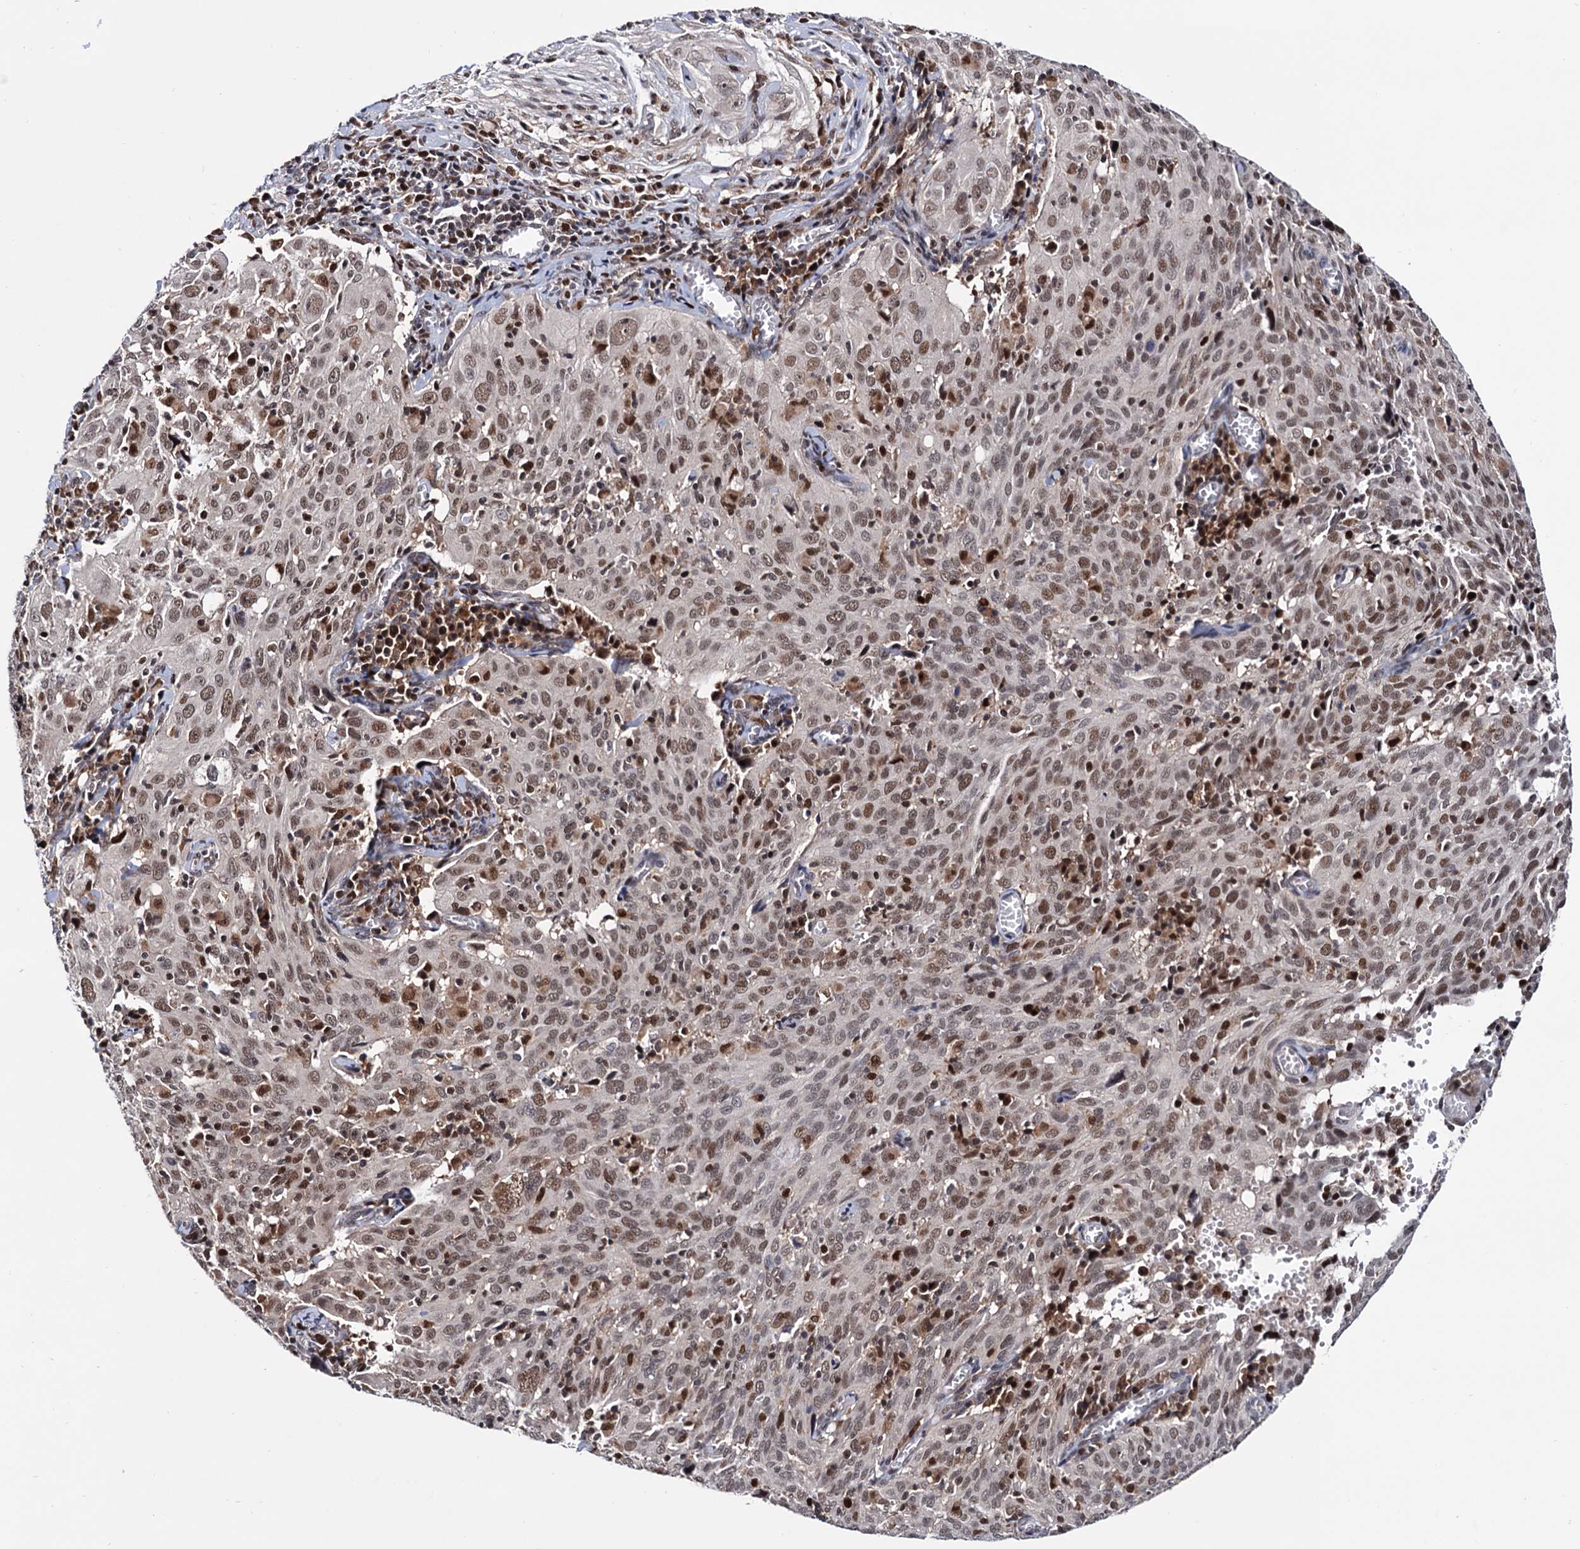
{"staining": {"intensity": "moderate", "quantity": ">75%", "location": "nuclear"}, "tissue": "cervical cancer", "cell_type": "Tumor cells", "image_type": "cancer", "snomed": [{"axis": "morphology", "description": "Squamous cell carcinoma, NOS"}, {"axis": "topography", "description": "Cervix"}], "caption": "This histopathology image demonstrates IHC staining of cervical cancer (squamous cell carcinoma), with medium moderate nuclear positivity in approximately >75% of tumor cells.", "gene": "RNASEH2B", "patient": {"sex": "female", "age": 31}}